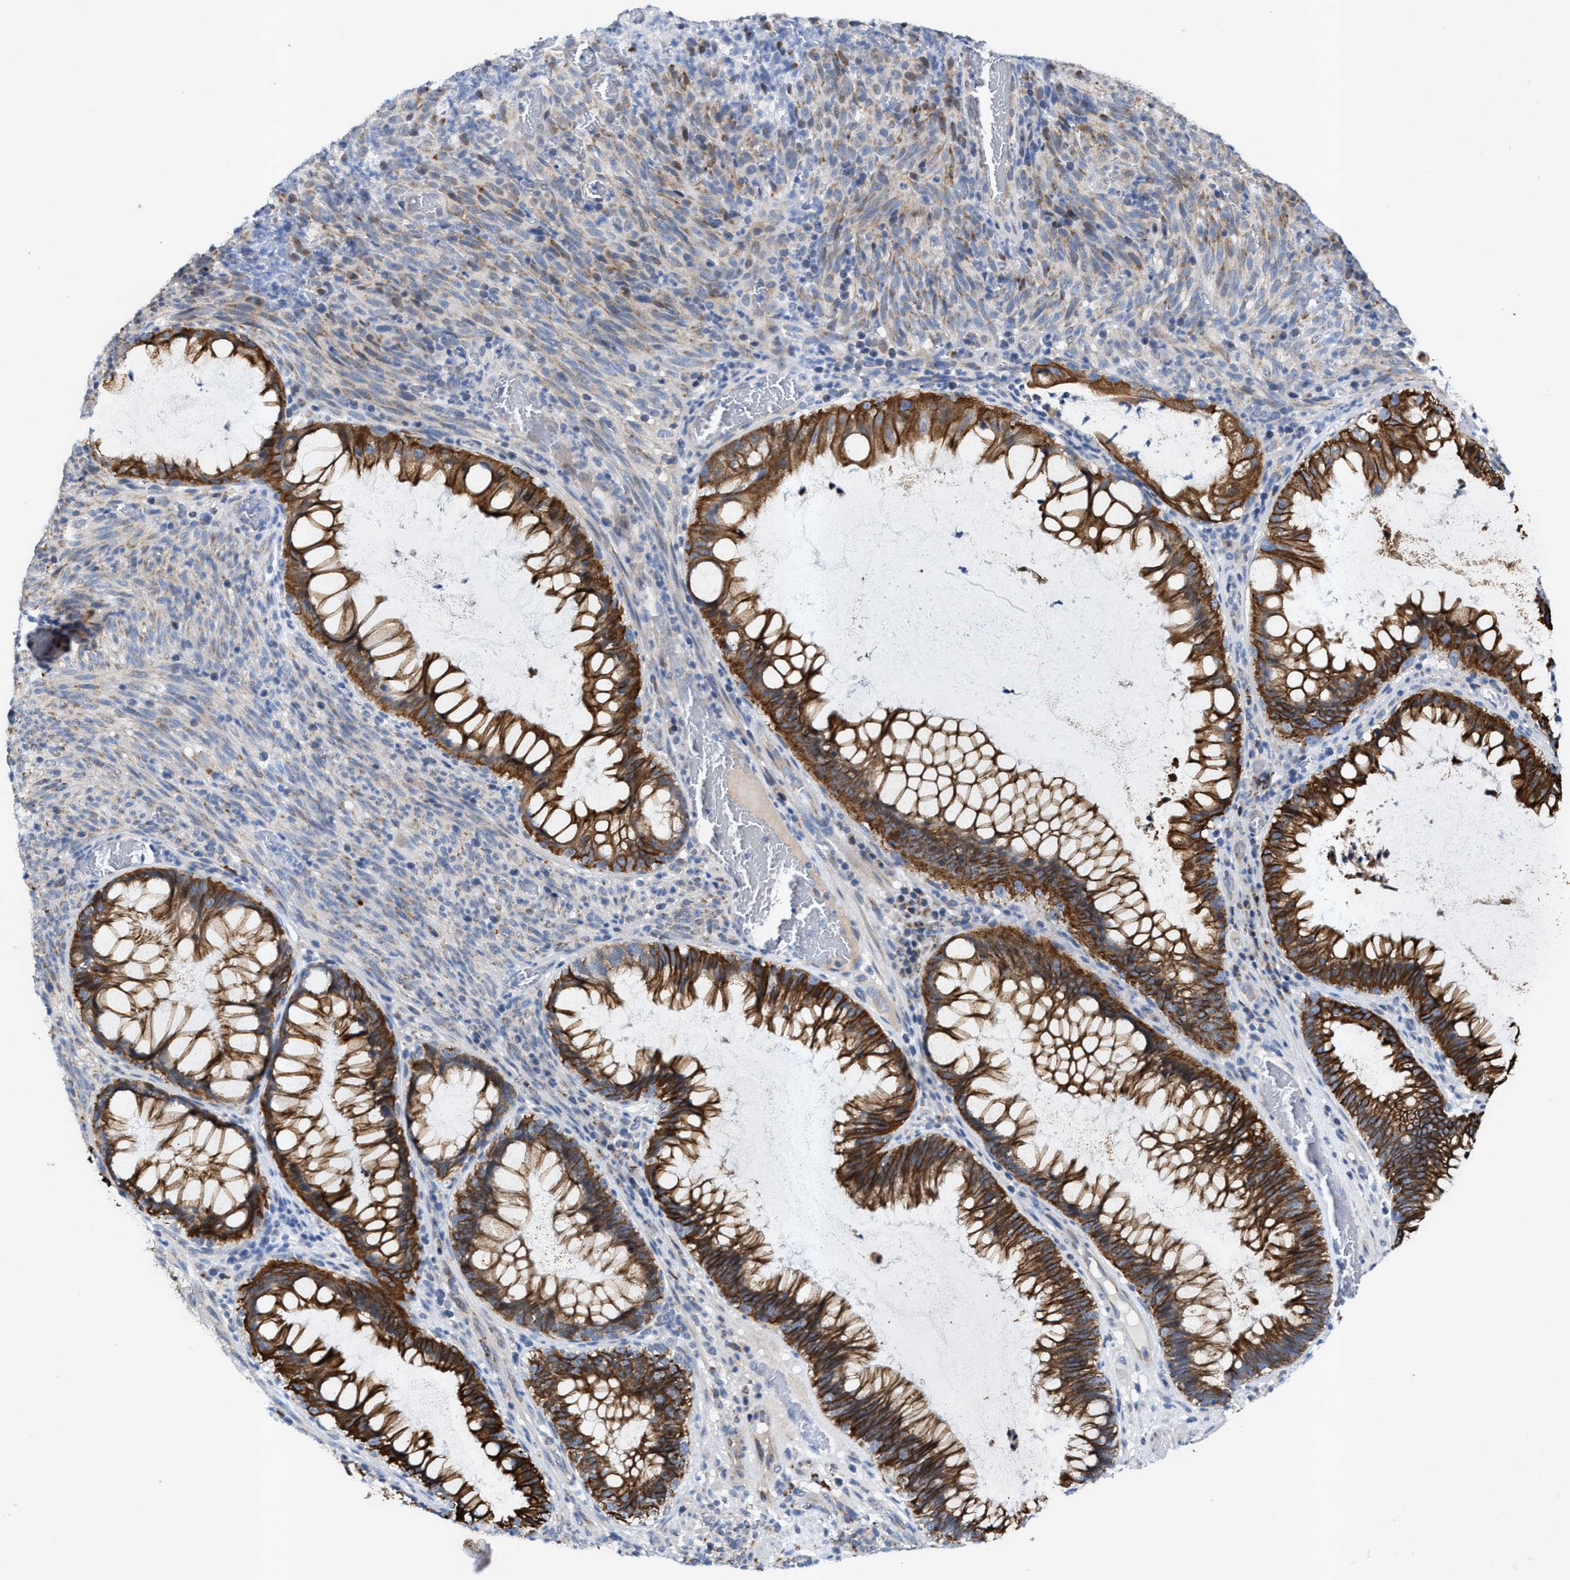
{"staining": {"intensity": "moderate", "quantity": ">75%", "location": "cytoplasmic/membranous"}, "tissue": "melanoma", "cell_type": "Tumor cells", "image_type": "cancer", "snomed": [{"axis": "morphology", "description": "Malignant melanoma, NOS"}, {"axis": "topography", "description": "Rectum"}], "caption": "DAB (3,3'-diaminobenzidine) immunohistochemical staining of malignant melanoma reveals moderate cytoplasmic/membranous protein staining in approximately >75% of tumor cells. Using DAB (3,3'-diaminobenzidine) (brown) and hematoxylin (blue) stains, captured at high magnification using brightfield microscopy.", "gene": "JAG1", "patient": {"sex": "female", "age": 81}}